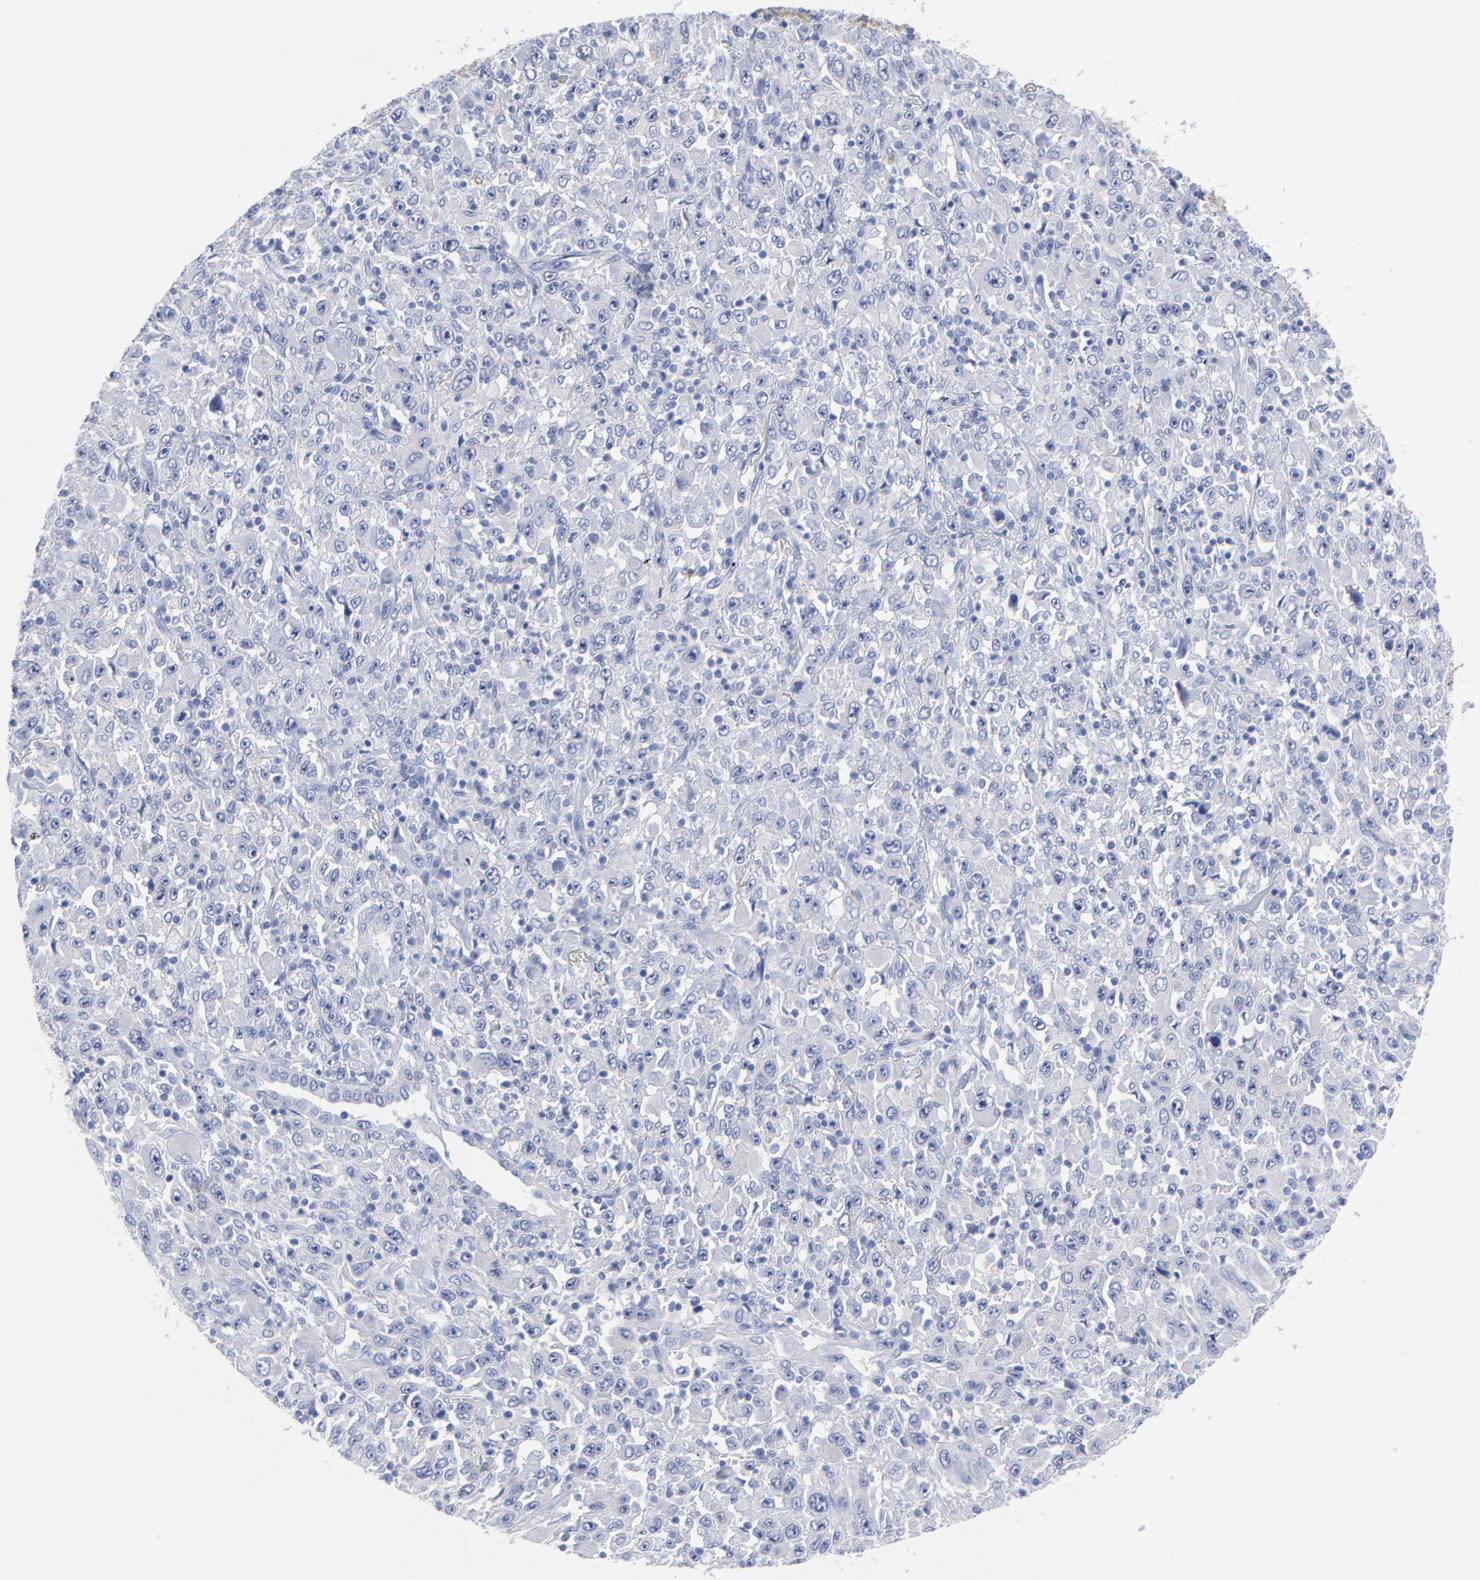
{"staining": {"intensity": "negative", "quantity": "none", "location": "none"}, "tissue": "melanoma", "cell_type": "Tumor cells", "image_type": "cancer", "snomed": [{"axis": "morphology", "description": "Malignant melanoma, Metastatic site"}, {"axis": "topography", "description": "Skin"}], "caption": "Melanoma stained for a protein using immunohistochemistry displays no expression tumor cells.", "gene": "CNTN3", "patient": {"sex": "female", "age": 56}}